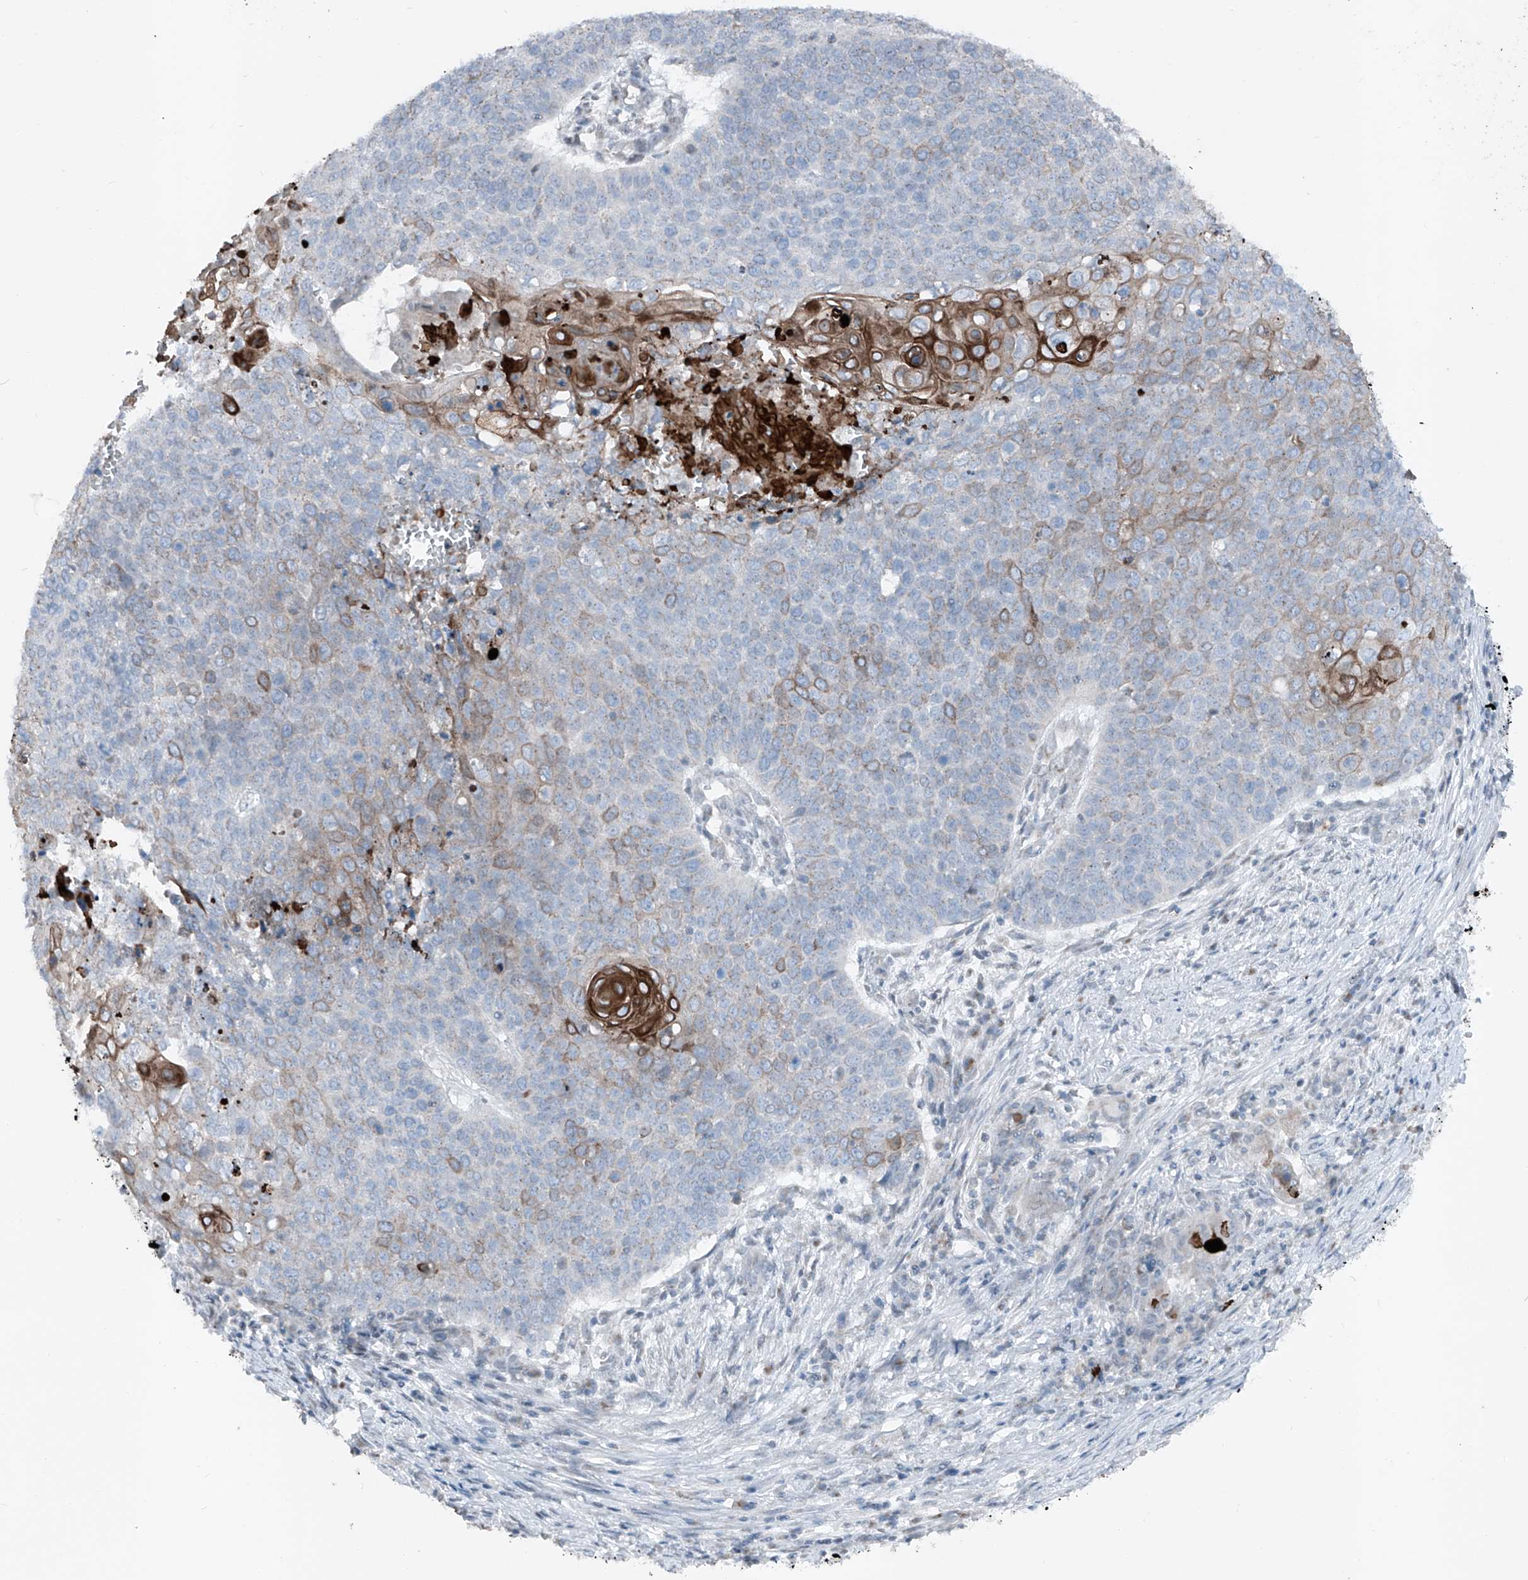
{"staining": {"intensity": "moderate", "quantity": "<25%", "location": "cytoplasmic/membranous"}, "tissue": "cervical cancer", "cell_type": "Tumor cells", "image_type": "cancer", "snomed": [{"axis": "morphology", "description": "Squamous cell carcinoma, NOS"}, {"axis": "topography", "description": "Cervix"}], "caption": "Protein expression analysis of human cervical cancer reveals moderate cytoplasmic/membranous staining in approximately <25% of tumor cells.", "gene": "DYRK1B", "patient": {"sex": "female", "age": 39}}